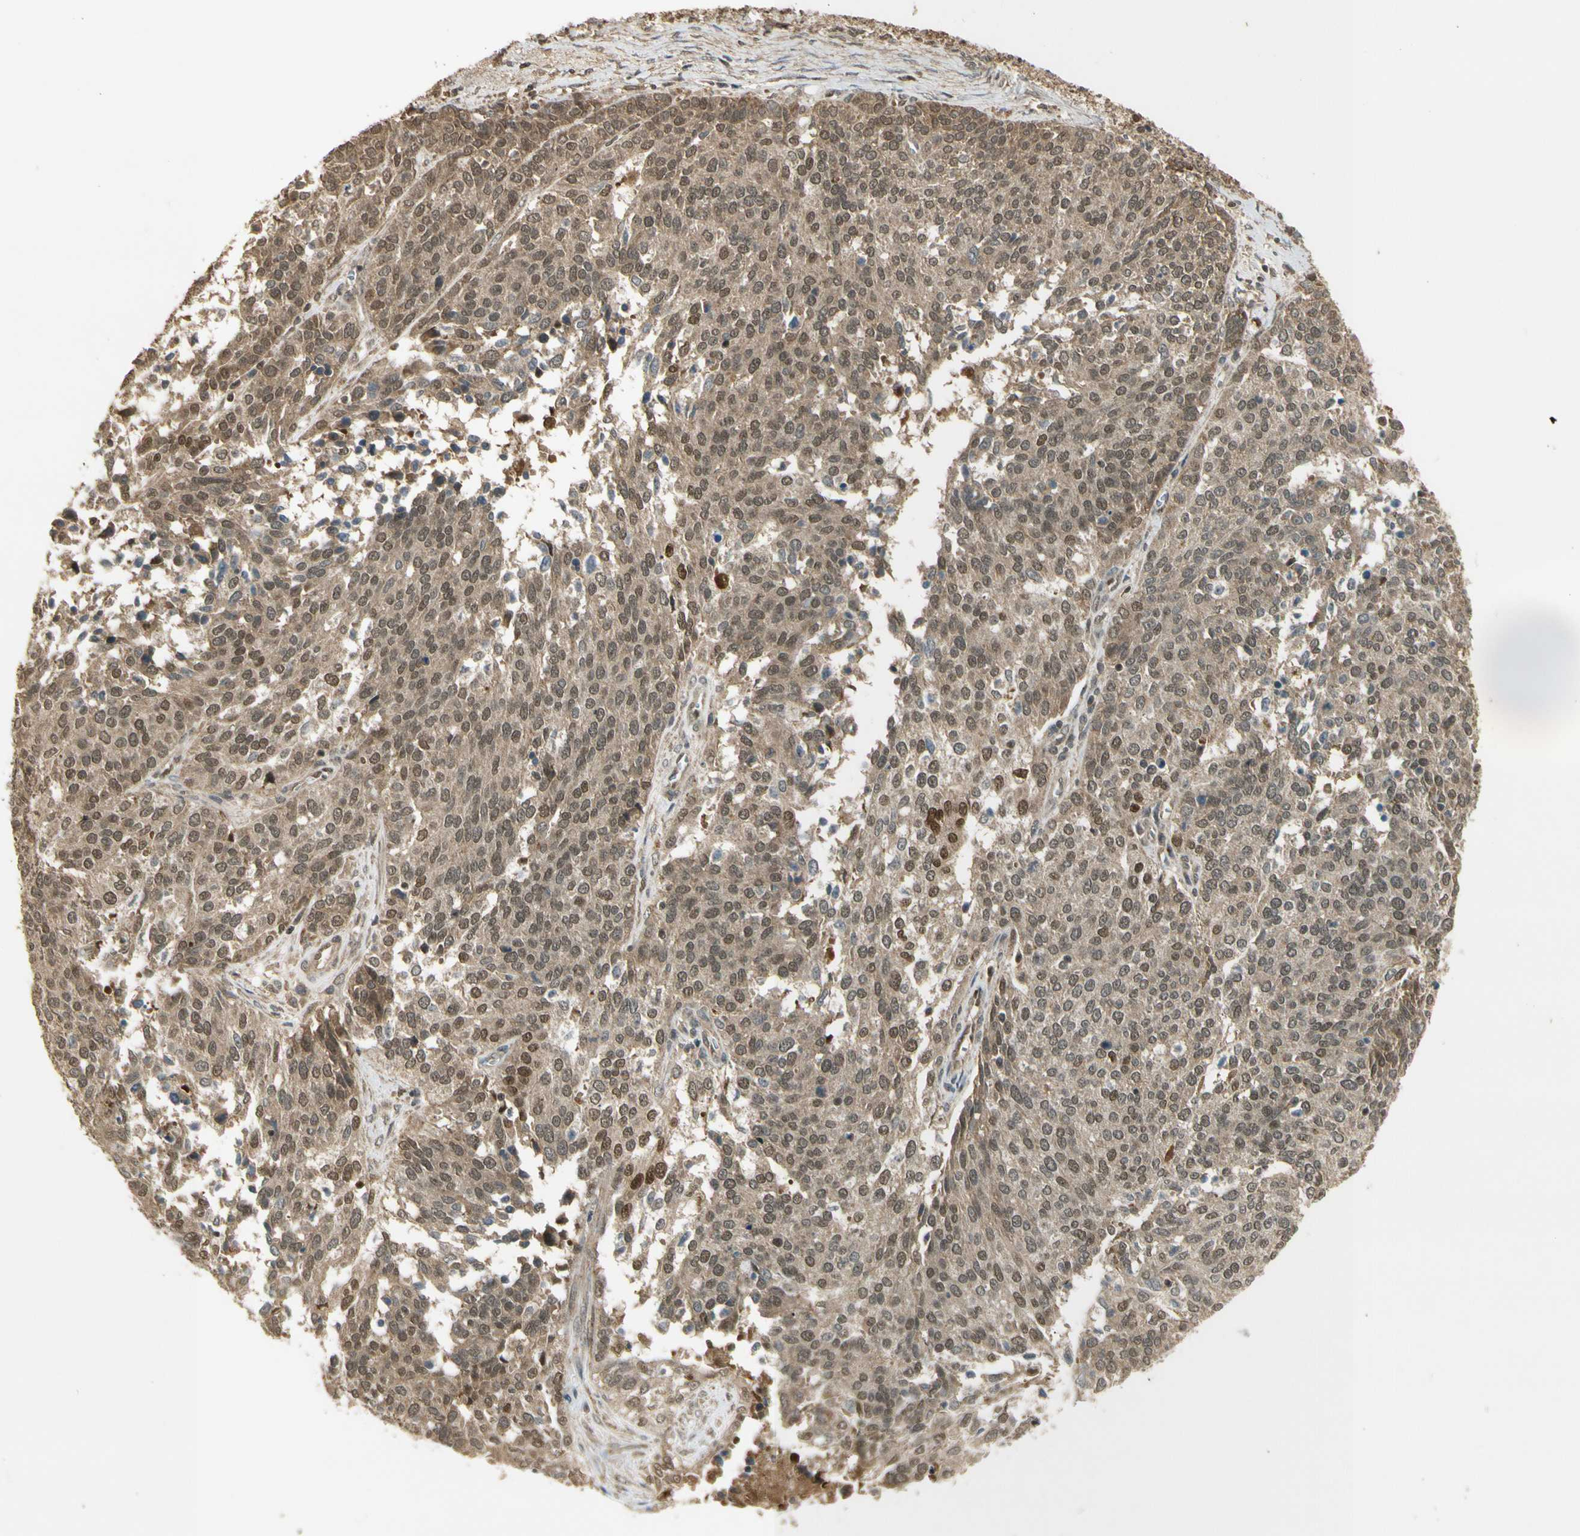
{"staining": {"intensity": "moderate", "quantity": ">75%", "location": "cytoplasmic/membranous,nuclear"}, "tissue": "ovarian cancer", "cell_type": "Tumor cells", "image_type": "cancer", "snomed": [{"axis": "morphology", "description": "Cystadenocarcinoma, serous, NOS"}, {"axis": "topography", "description": "Ovary"}], "caption": "A brown stain highlights moderate cytoplasmic/membranous and nuclear staining of a protein in human ovarian cancer (serous cystadenocarcinoma) tumor cells.", "gene": "GMEB2", "patient": {"sex": "female", "age": 44}}